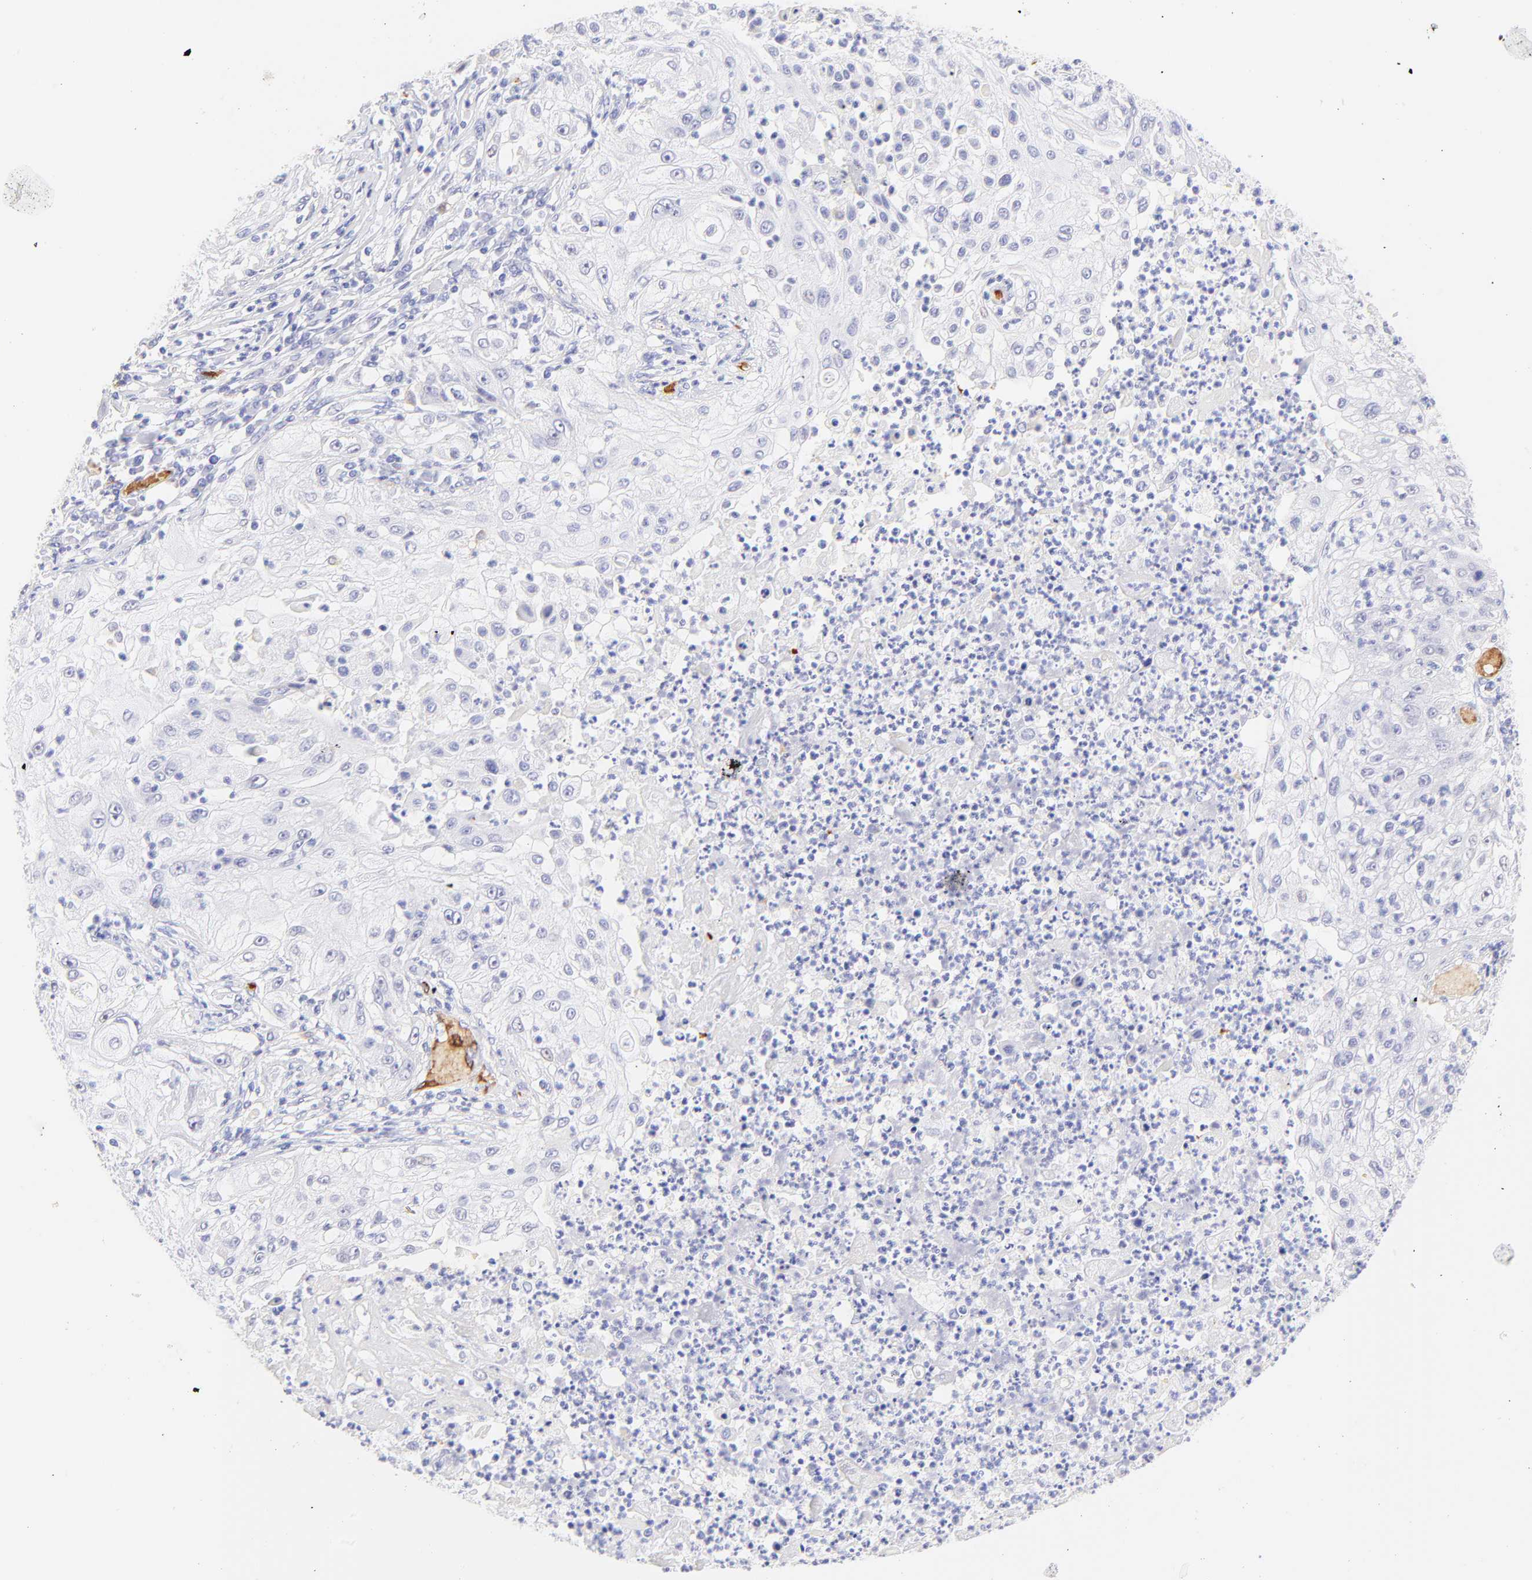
{"staining": {"intensity": "negative", "quantity": "none", "location": "none"}, "tissue": "lung cancer", "cell_type": "Tumor cells", "image_type": "cancer", "snomed": [{"axis": "morphology", "description": "Inflammation, NOS"}, {"axis": "morphology", "description": "Squamous cell carcinoma, NOS"}, {"axis": "topography", "description": "Lymph node"}, {"axis": "topography", "description": "Soft tissue"}, {"axis": "topography", "description": "Lung"}], "caption": "Lung cancer stained for a protein using IHC demonstrates no positivity tumor cells.", "gene": "FRMPD3", "patient": {"sex": "male", "age": 66}}